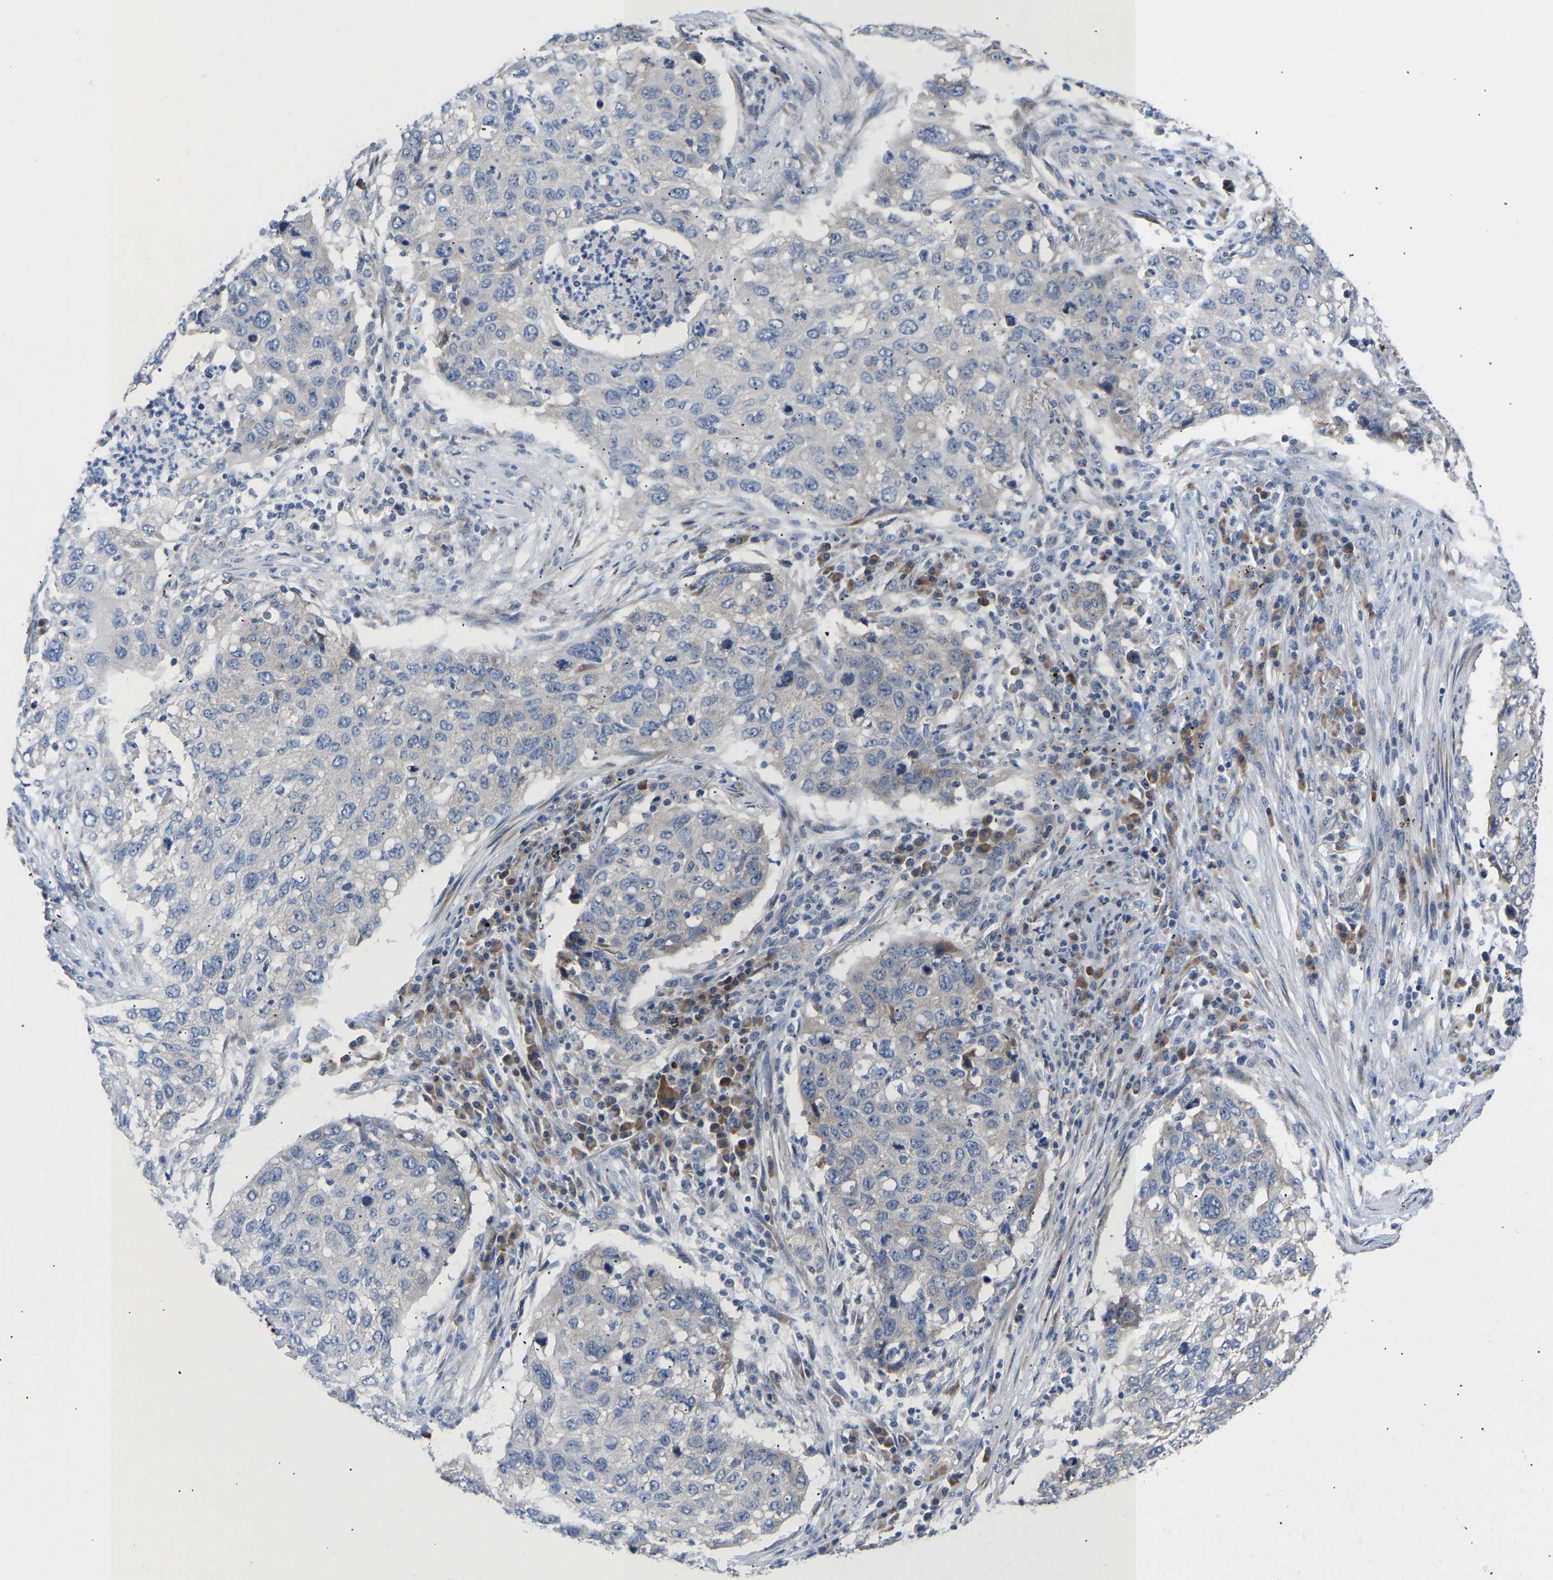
{"staining": {"intensity": "negative", "quantity": "none", "location": "none"}, "tissue": "lung cancer", "cell_type": "Tumor cells", "image_type": "cancer", "snomed": [{"axis": "morphology", "description": "Squamous cell carcinoma, NOS"}, {"axis": "topography", "description": "Lung"}], "caption": "Tumor cells show no significant protein expression in lung squamous cell carcinoma. (Brightfield microscopy of DAB (3,3'-diaminobenzidine) immunohistochemistry (IHC) at high magnification).", "gene": "ABCA10", "patient": {"sex": "female", "age": 63}}